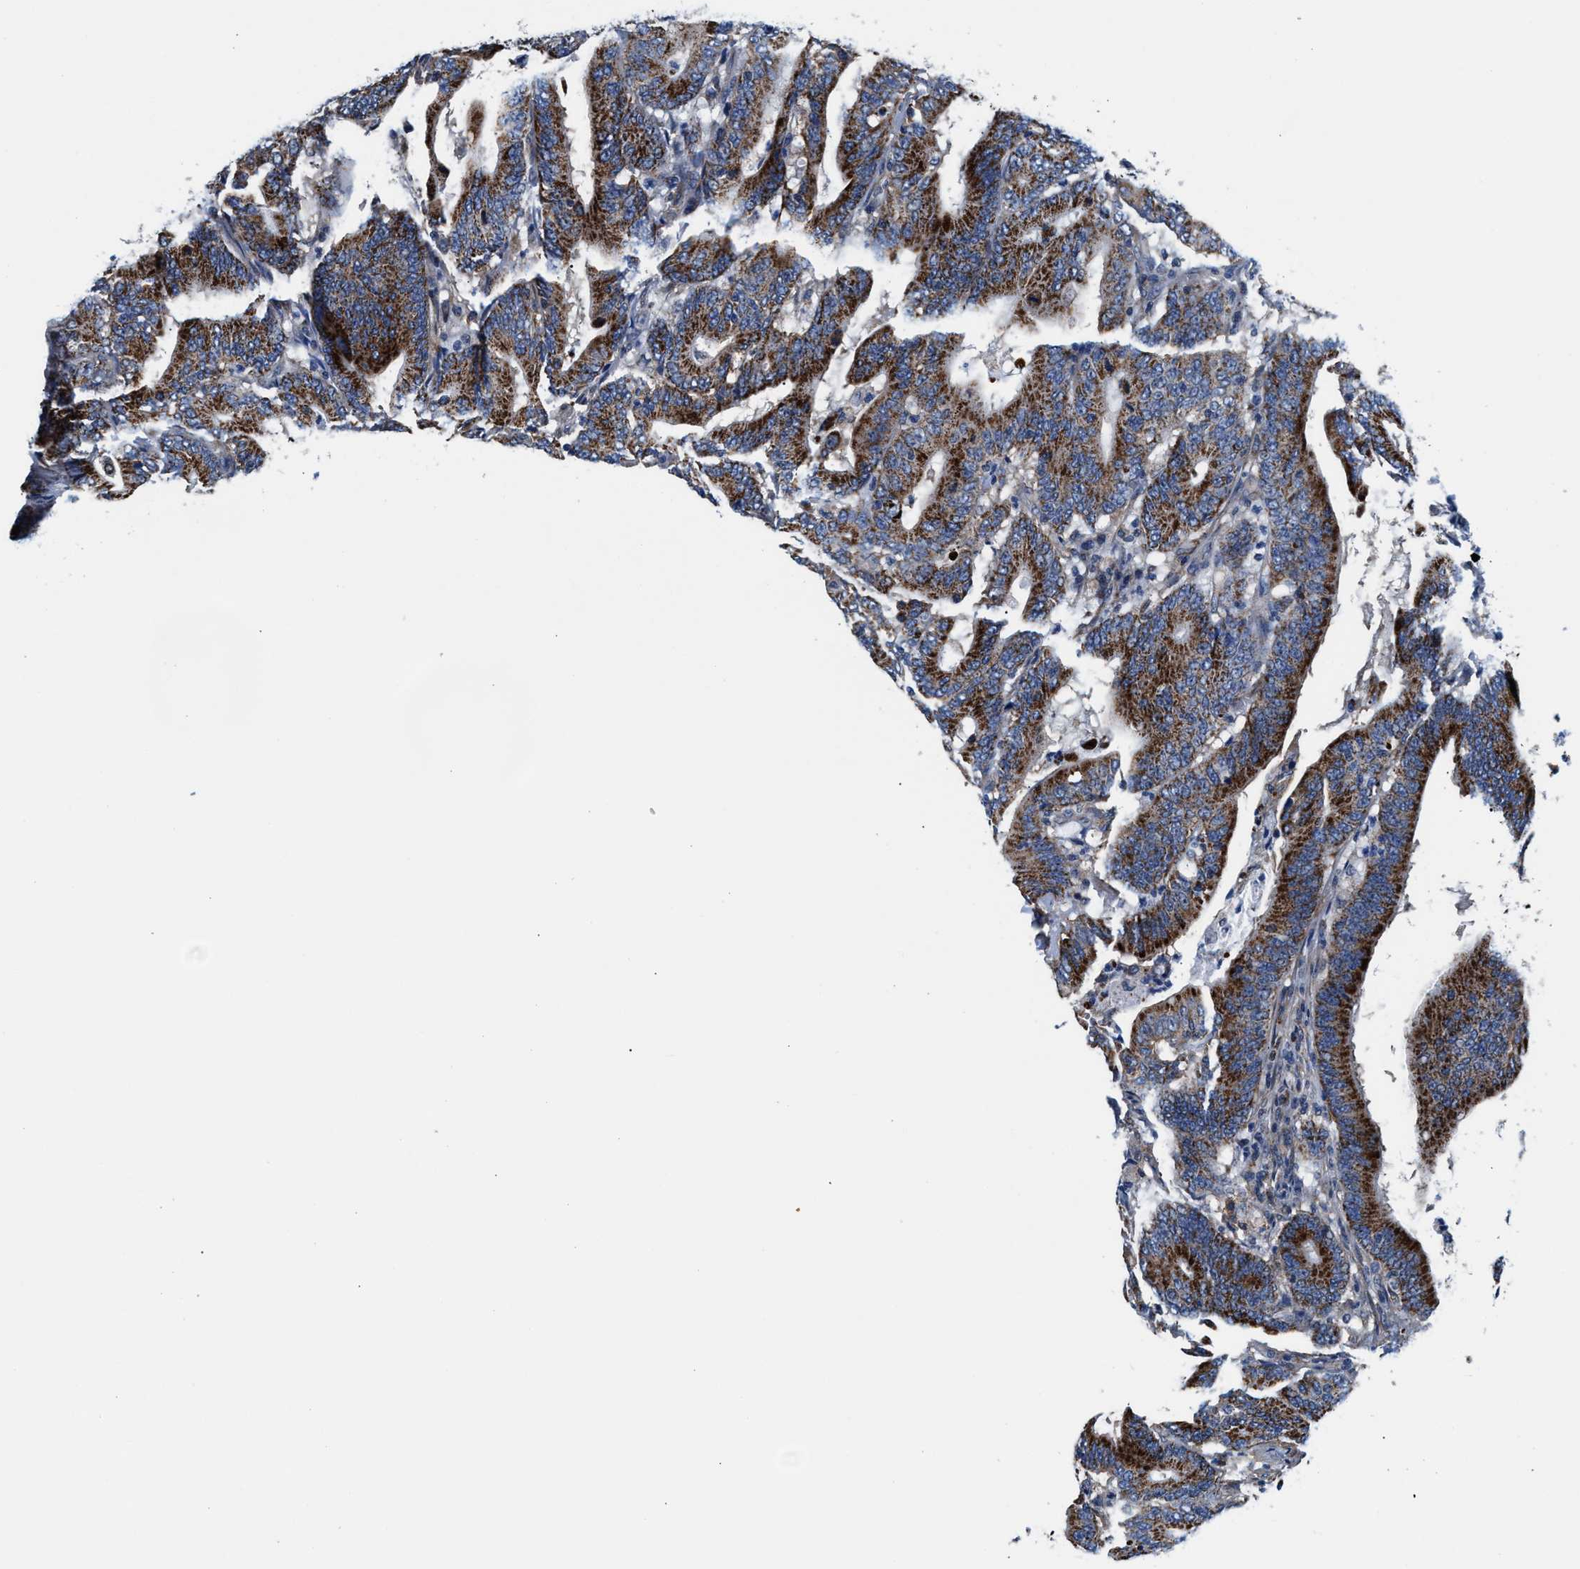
{"staining": {"intensity": "strong", "quantity": ">75%", "location": "cytoplasmic/membranous"}, "tissue": "colorectal cancer", "cell_type": "Tumor cells", "image_type": "cancer", "snomed": [{"axis": "morphology", "description": "Adenocarcinoma, NOS"}, {"axis": "topography", "description": "Colon"}], "caption": "Immunohistochemical staining of colorectal cancer exhibits high levels of strong cytoplasmic/membranous protein staining in about >75% of tumor cells.", "gene": "NKTR", "patient": {"sex": "female", "age": 66}}